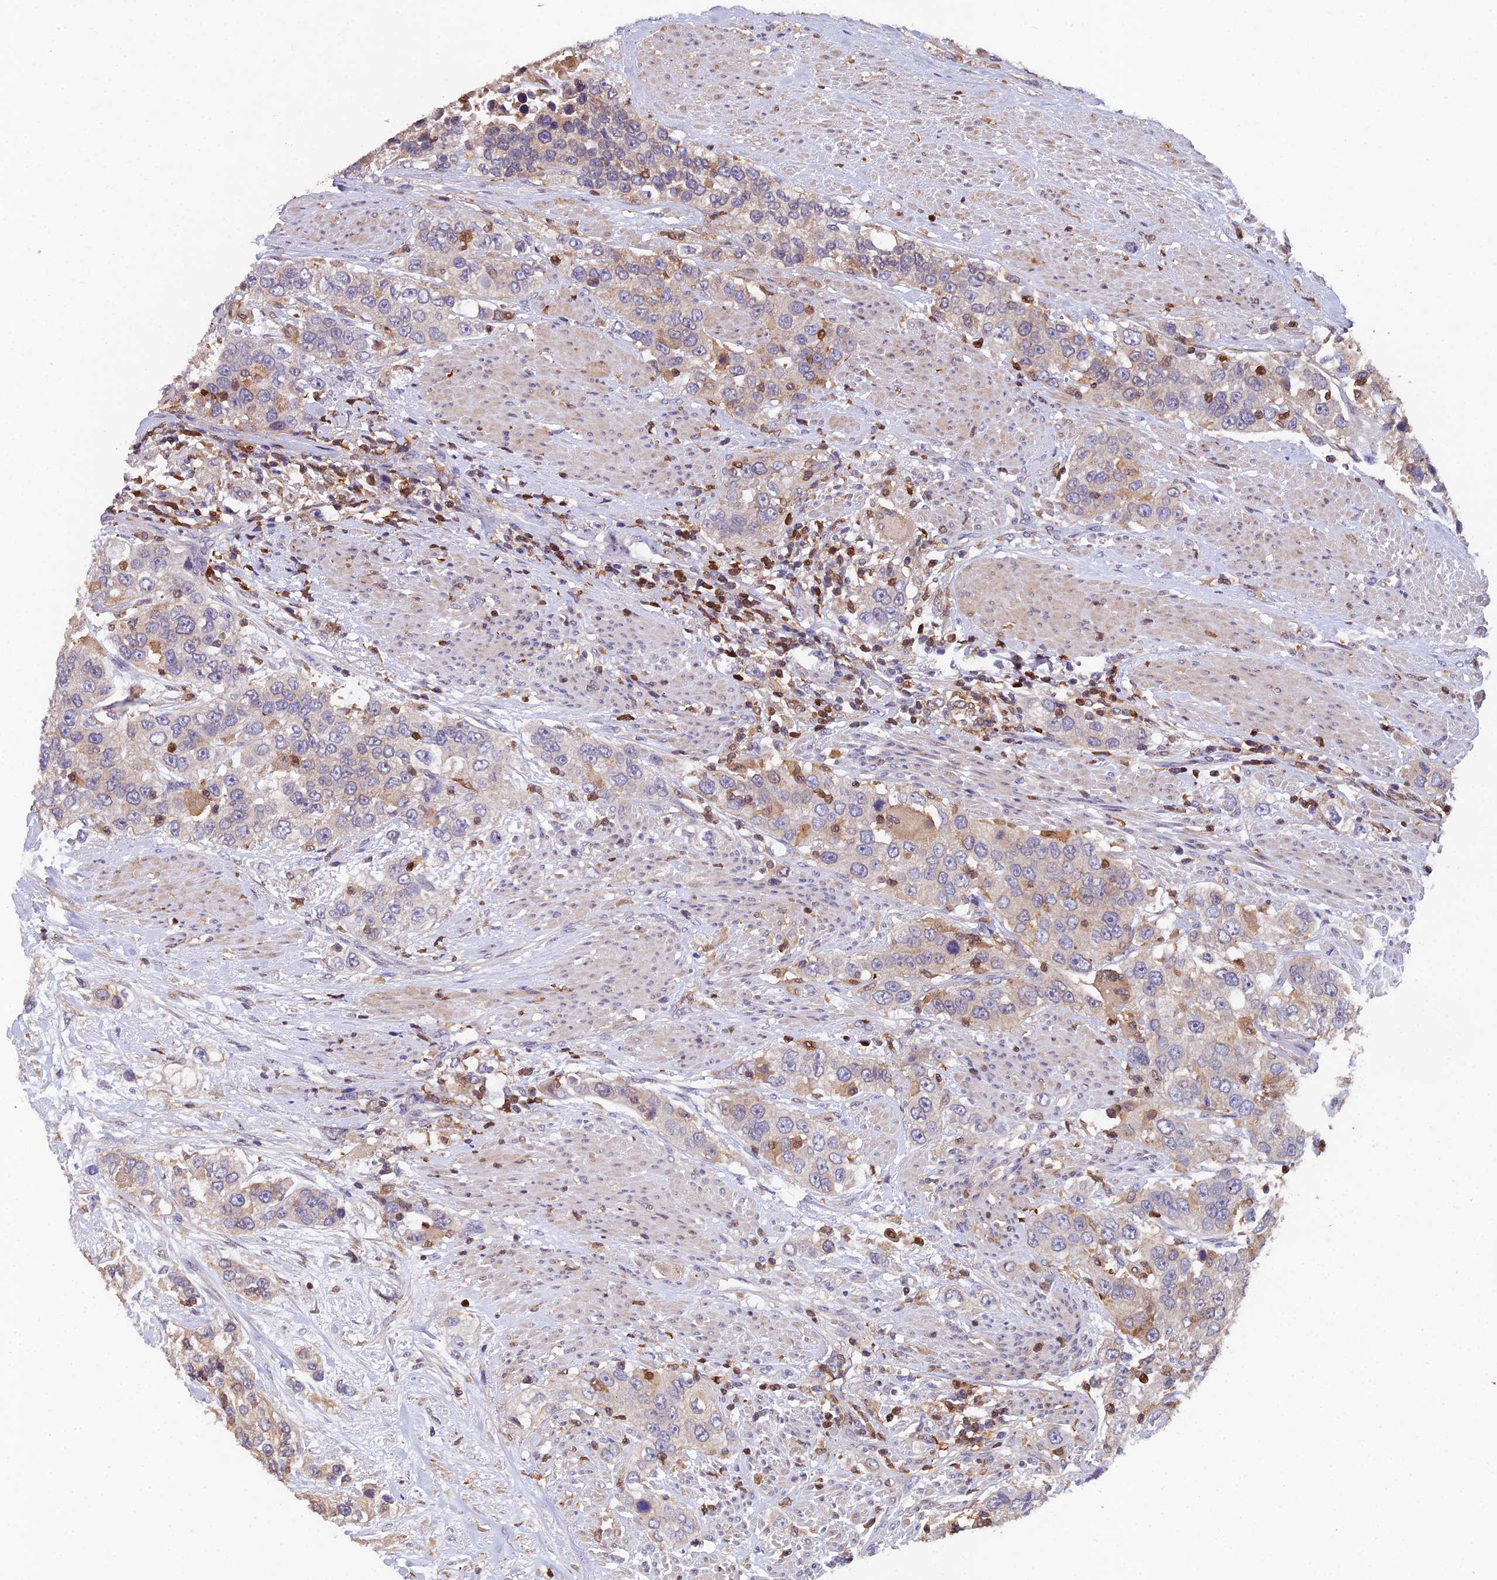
{"staining": {"intensity": "moderate", "quantity": "<25%", "location": "cytoplasmic/membranous,nuclear"}, "tissue": "urothelial cancer", "cell_type": "Tumor cells", "image_type": "cancer", "snomed": [{"axis": "morphology", "description": "Urothelial carcinoma, High grade"}, {"axis": "topography", "description": "Urinary bladder"}], "caption": "DAB (3,3'-diaminobenzidine) immunohistochemical staining of urothelial cancer displays moderate cytoplasmic/membranous and nuclear protein expression in approximately <25% of tumor cells. The staining was performed using DAB (3,3'-diaminobenzidine) to visualize the protein expression in brown, while the nuclei were stained in blue with hematoxylin (Magnification: 20x).", "gene": "GALK2", "patient": {"sex": "female", "age": 80}}